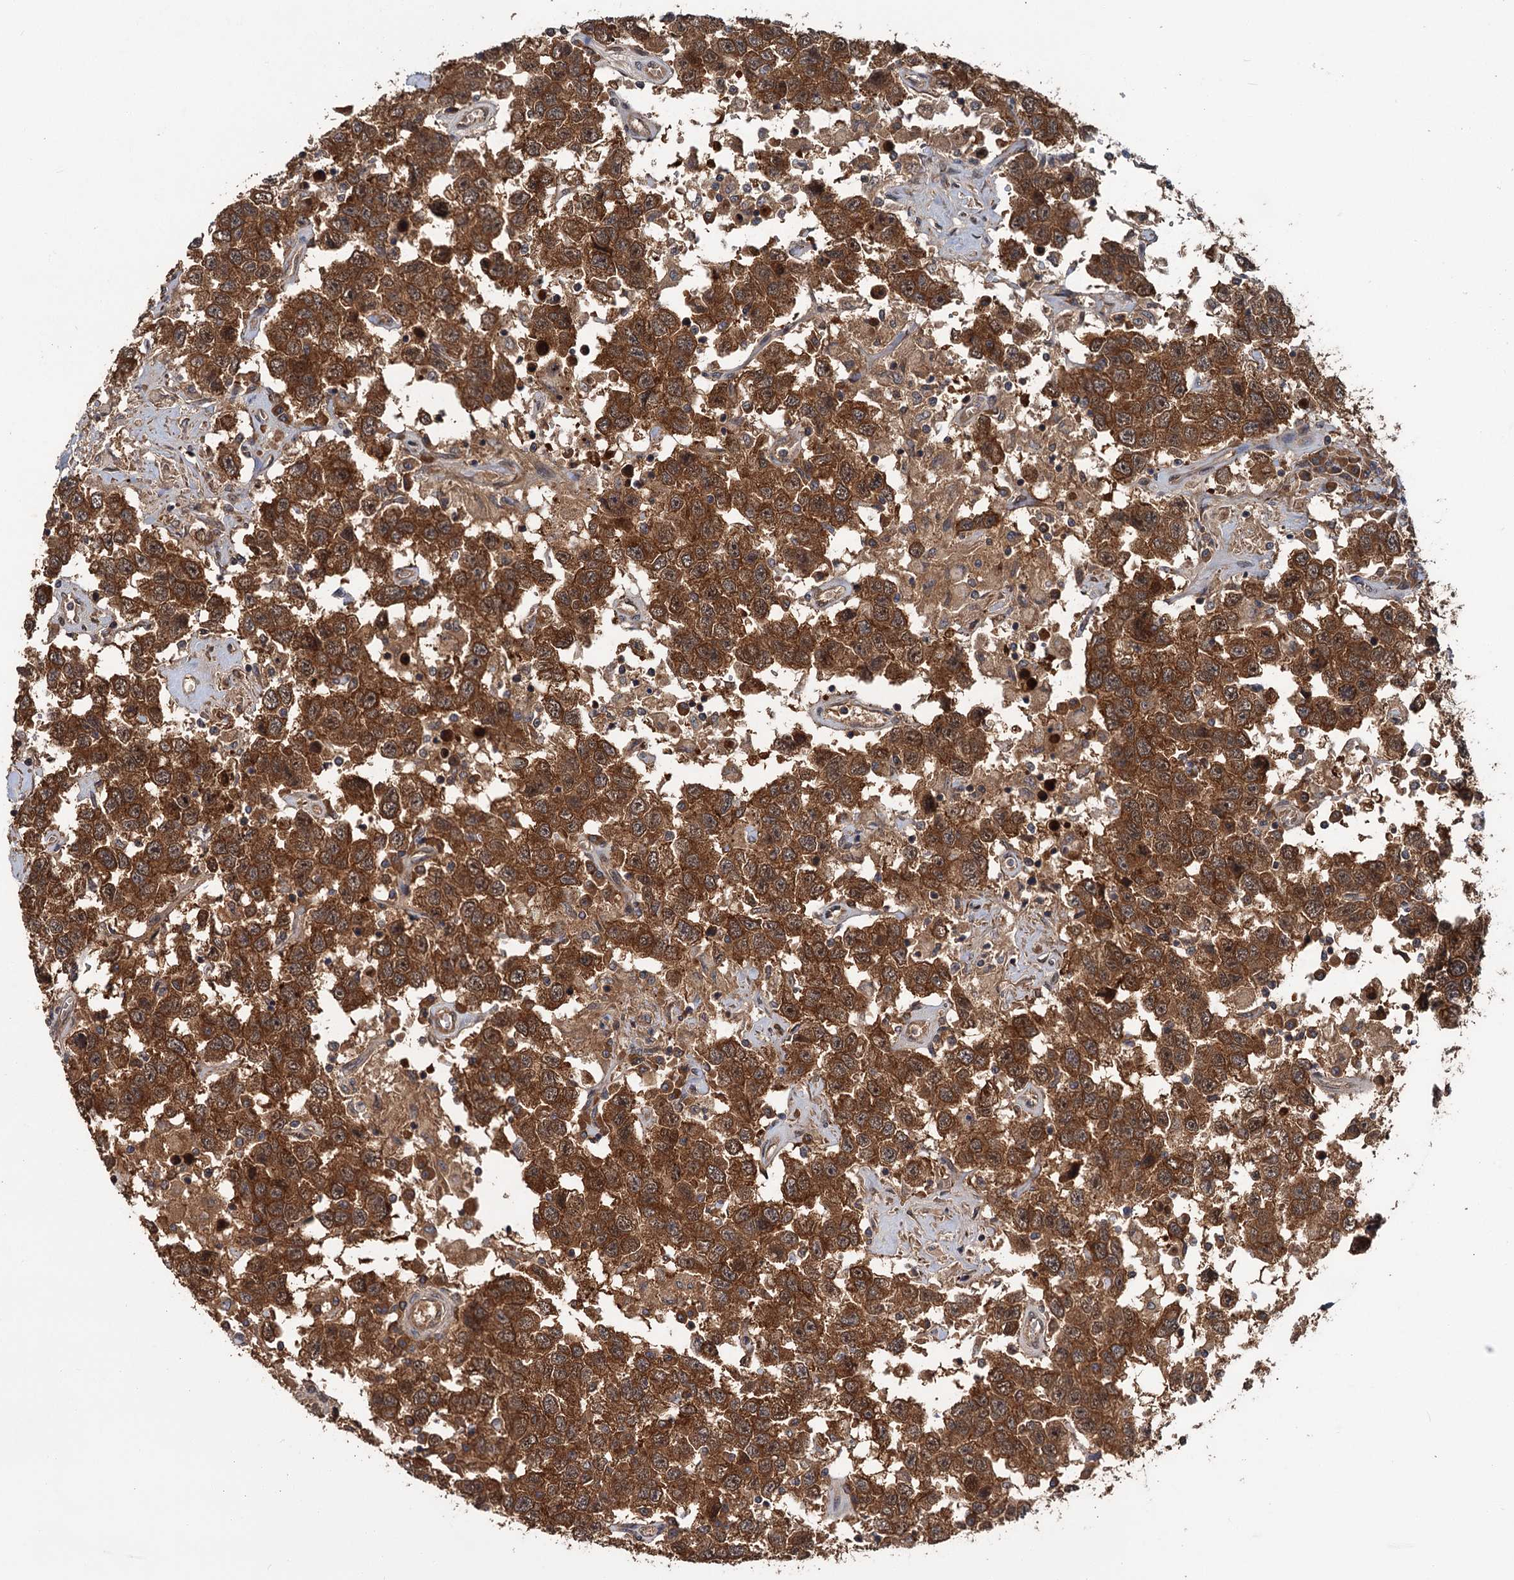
{"staining": {"intensity": "strong", "quantity": ">75%", "location": "cytoplasmic/membranous"}, "tissue": "testis cancer", "cell_type": "Tumor cells", "image_type": "cancer", "snomed": [{"axis": "morphology", "description": "Seminoma, NOS"}, {"axis": "topography", "description": "Testis"}], "caption": "Immunohistochemical staining of human testis cancer (seminoma) reveals high levels of strong cytoplasmic/membranous protein expression in approximately >75% of tumor cells.", "gene": "KANSL2", "patient": {"sex": "male", "age": 41}}